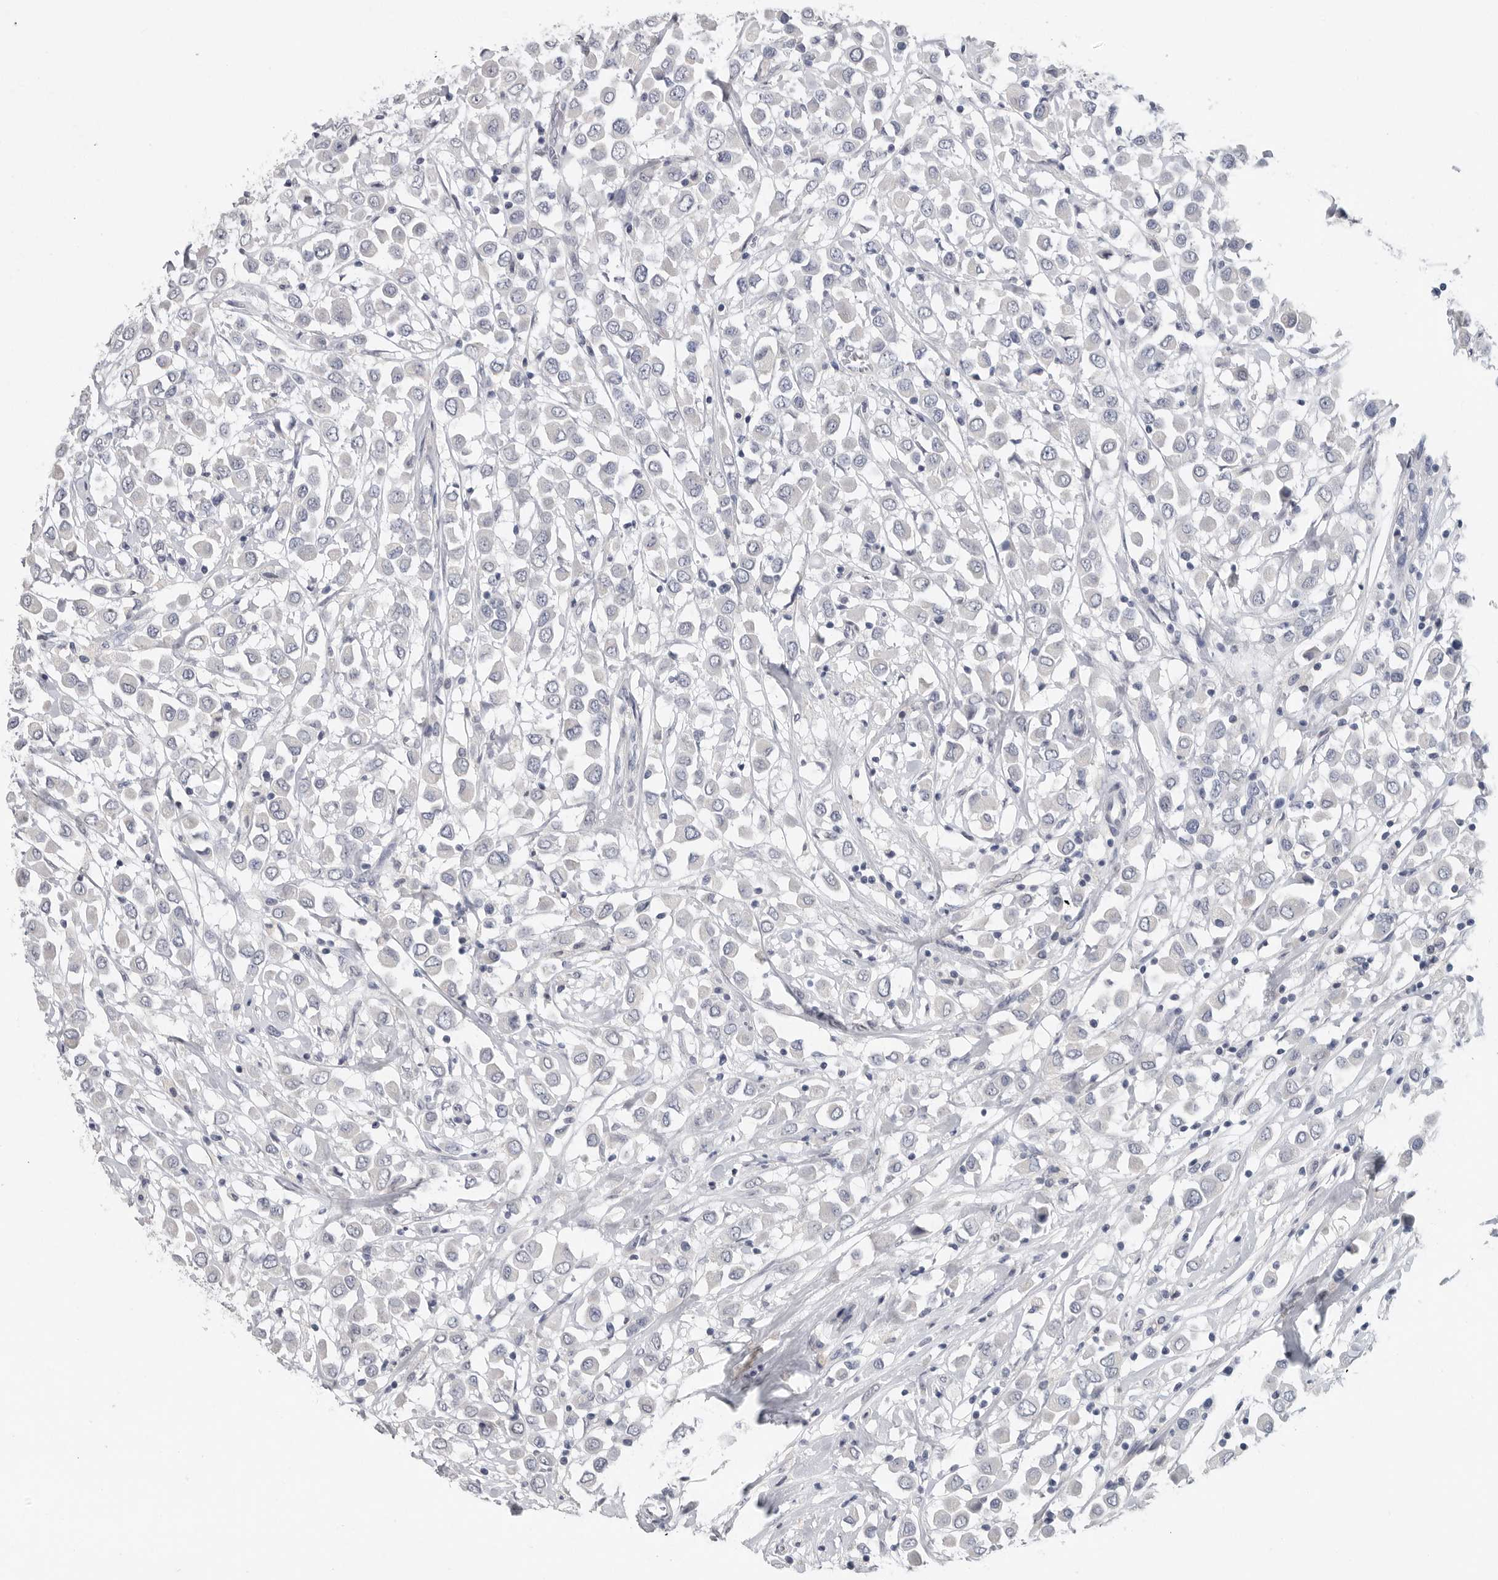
{"staining": {"intensity": "negative", "quantity": "none", "location": "none"}, "tissue": "breast cancer", "cell_type": "Tumor cells", "image_type": "cancer", "snomed": [{"axis": "morphology", "description": "Duct carcinoma"}, {"axis": "topography", "description": "Breast"}], "caption": "Tumor cells are negative for brown protein staining in breast cancer (intraductal carcinoma).", "gene": "REG4", "patient": {"sex": "female", "age": 61}}